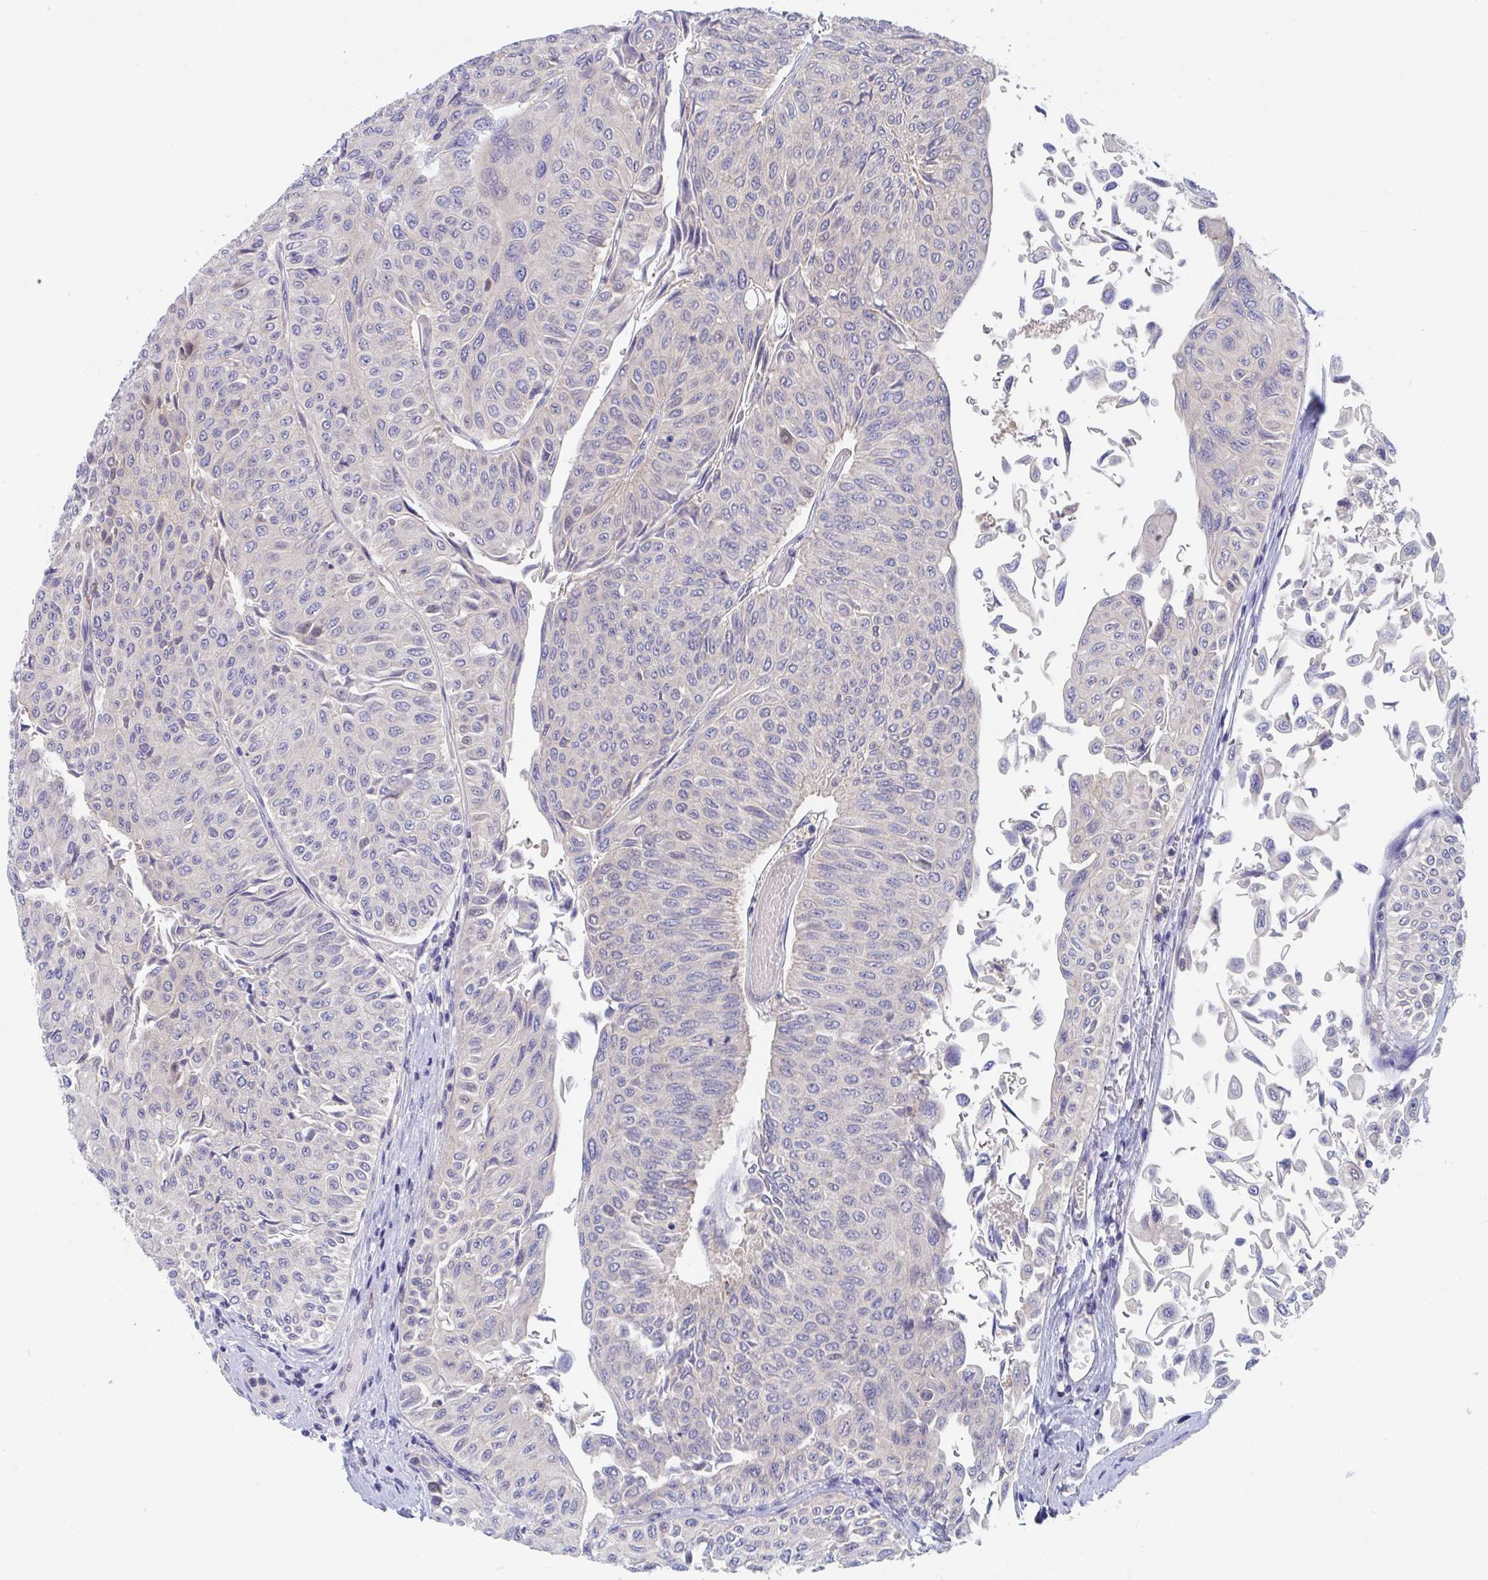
{"staining": {"intensity": "negative", "quantity": "none", "location": "none"}, "tissue": "urothelial cancer", "cell_type": "Tumor cells", "image_type": "cancer", "snomed": [{"axis": "morphology", "description": "Urothelial carcinoma, NOS"}, {"axis": "topography", "description": "Urinary bladder"}], "caption": "Immunohistochemical staining of human transitional cell carcinoma displays no significant staining in tumor cells.", "gene": "P2RX3", "patient": {"sex": "male", "age": 59}}